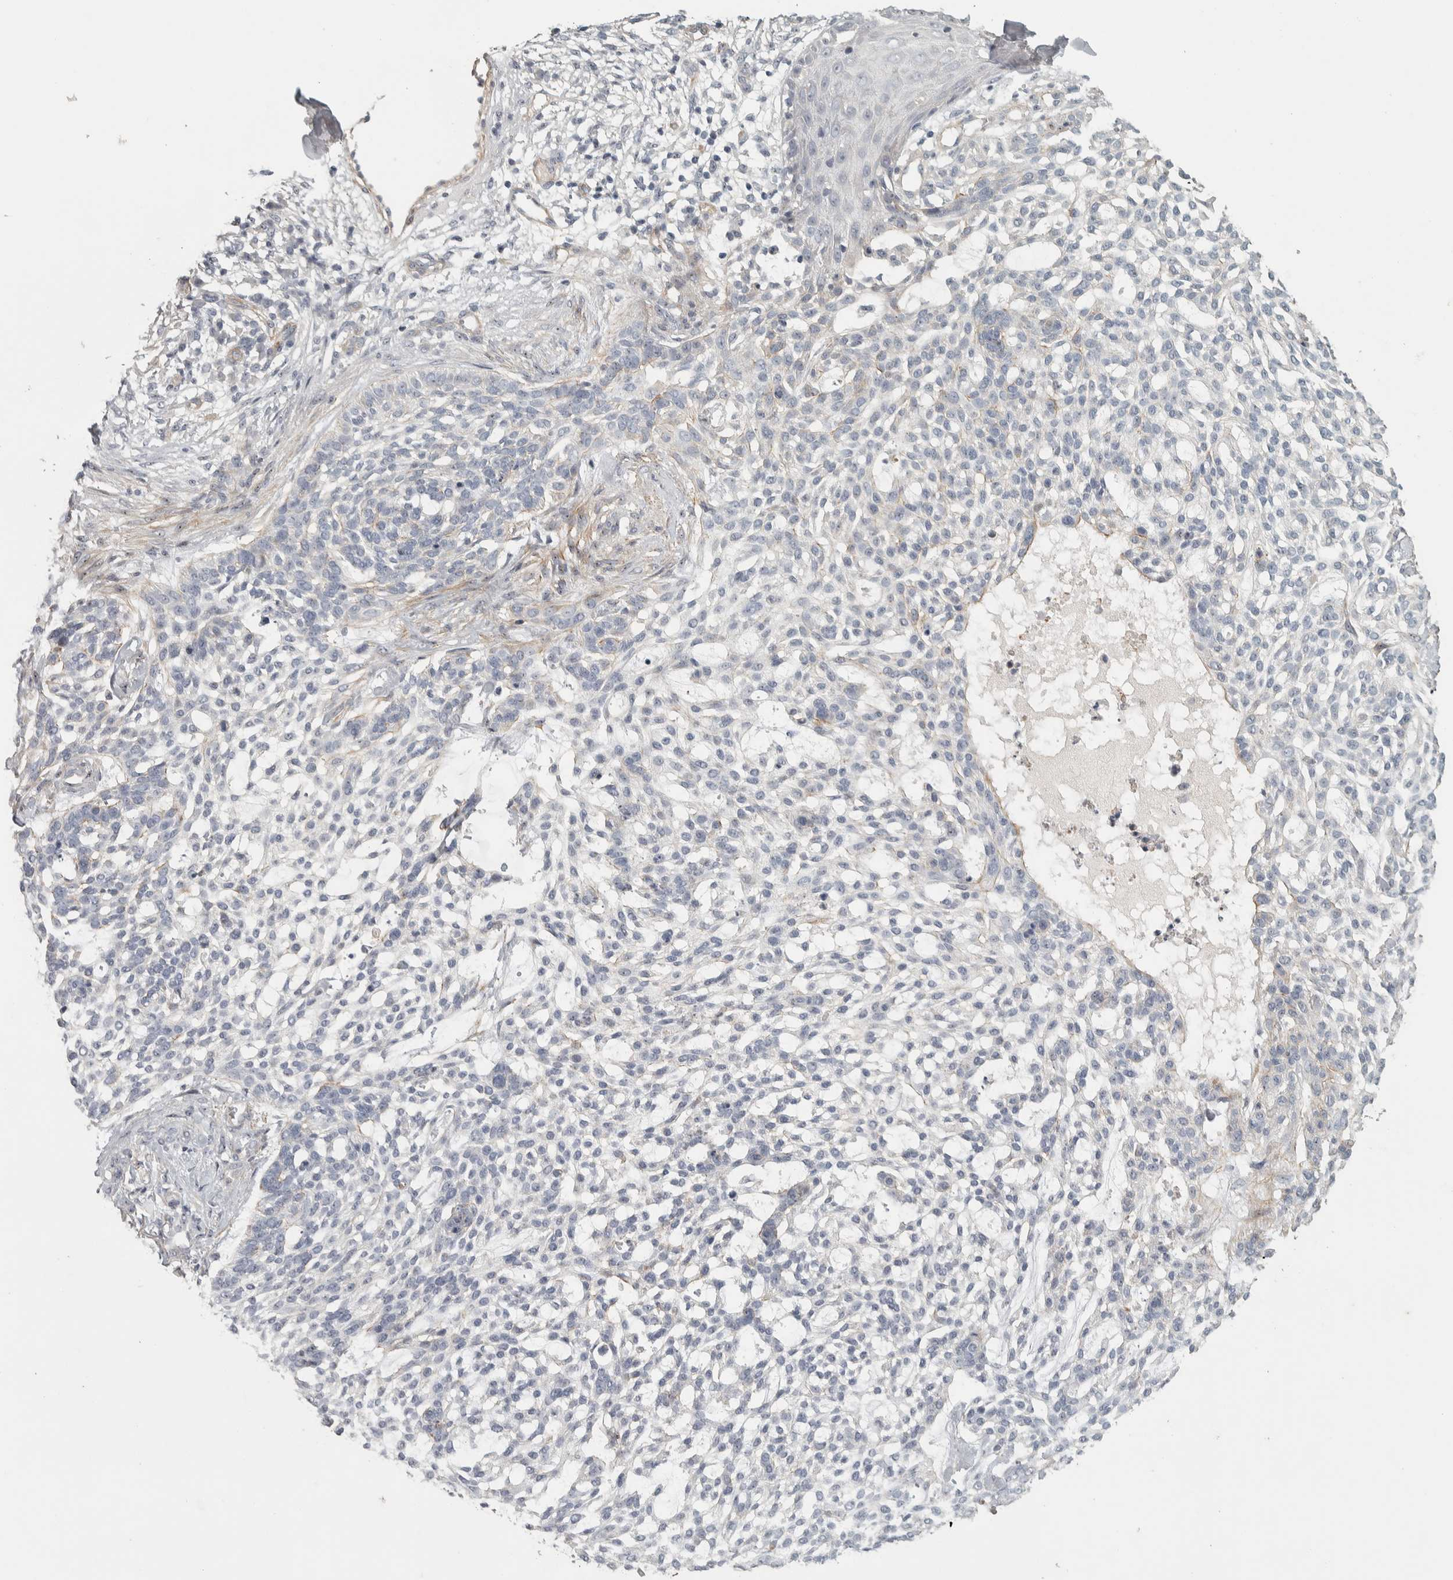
{"staining": {"intensity": "weak", "quantity": "<25%", "location": "cytoplasmic/membranous"}, "tissue": "skin cancer", "cell_type": "Tumor cells", "image_type": "cancer", "snomed": [{"axis": "morphology", "description": "Basal cell carcinoma"}, {"axis": "topography", "description": "Skin"}], "caption": "Immunohistochemistry histopathology image of human skin cancer stained for a protein (brown), which reveals no expression in tumor cells. (Brightfield microscopy of DAB (3,3'-diaminobenzidine) immunohistochemistry (IHC) at high magnification).", "gene": "DCAF10", "patient": {"sex": "female", "age": 64}}